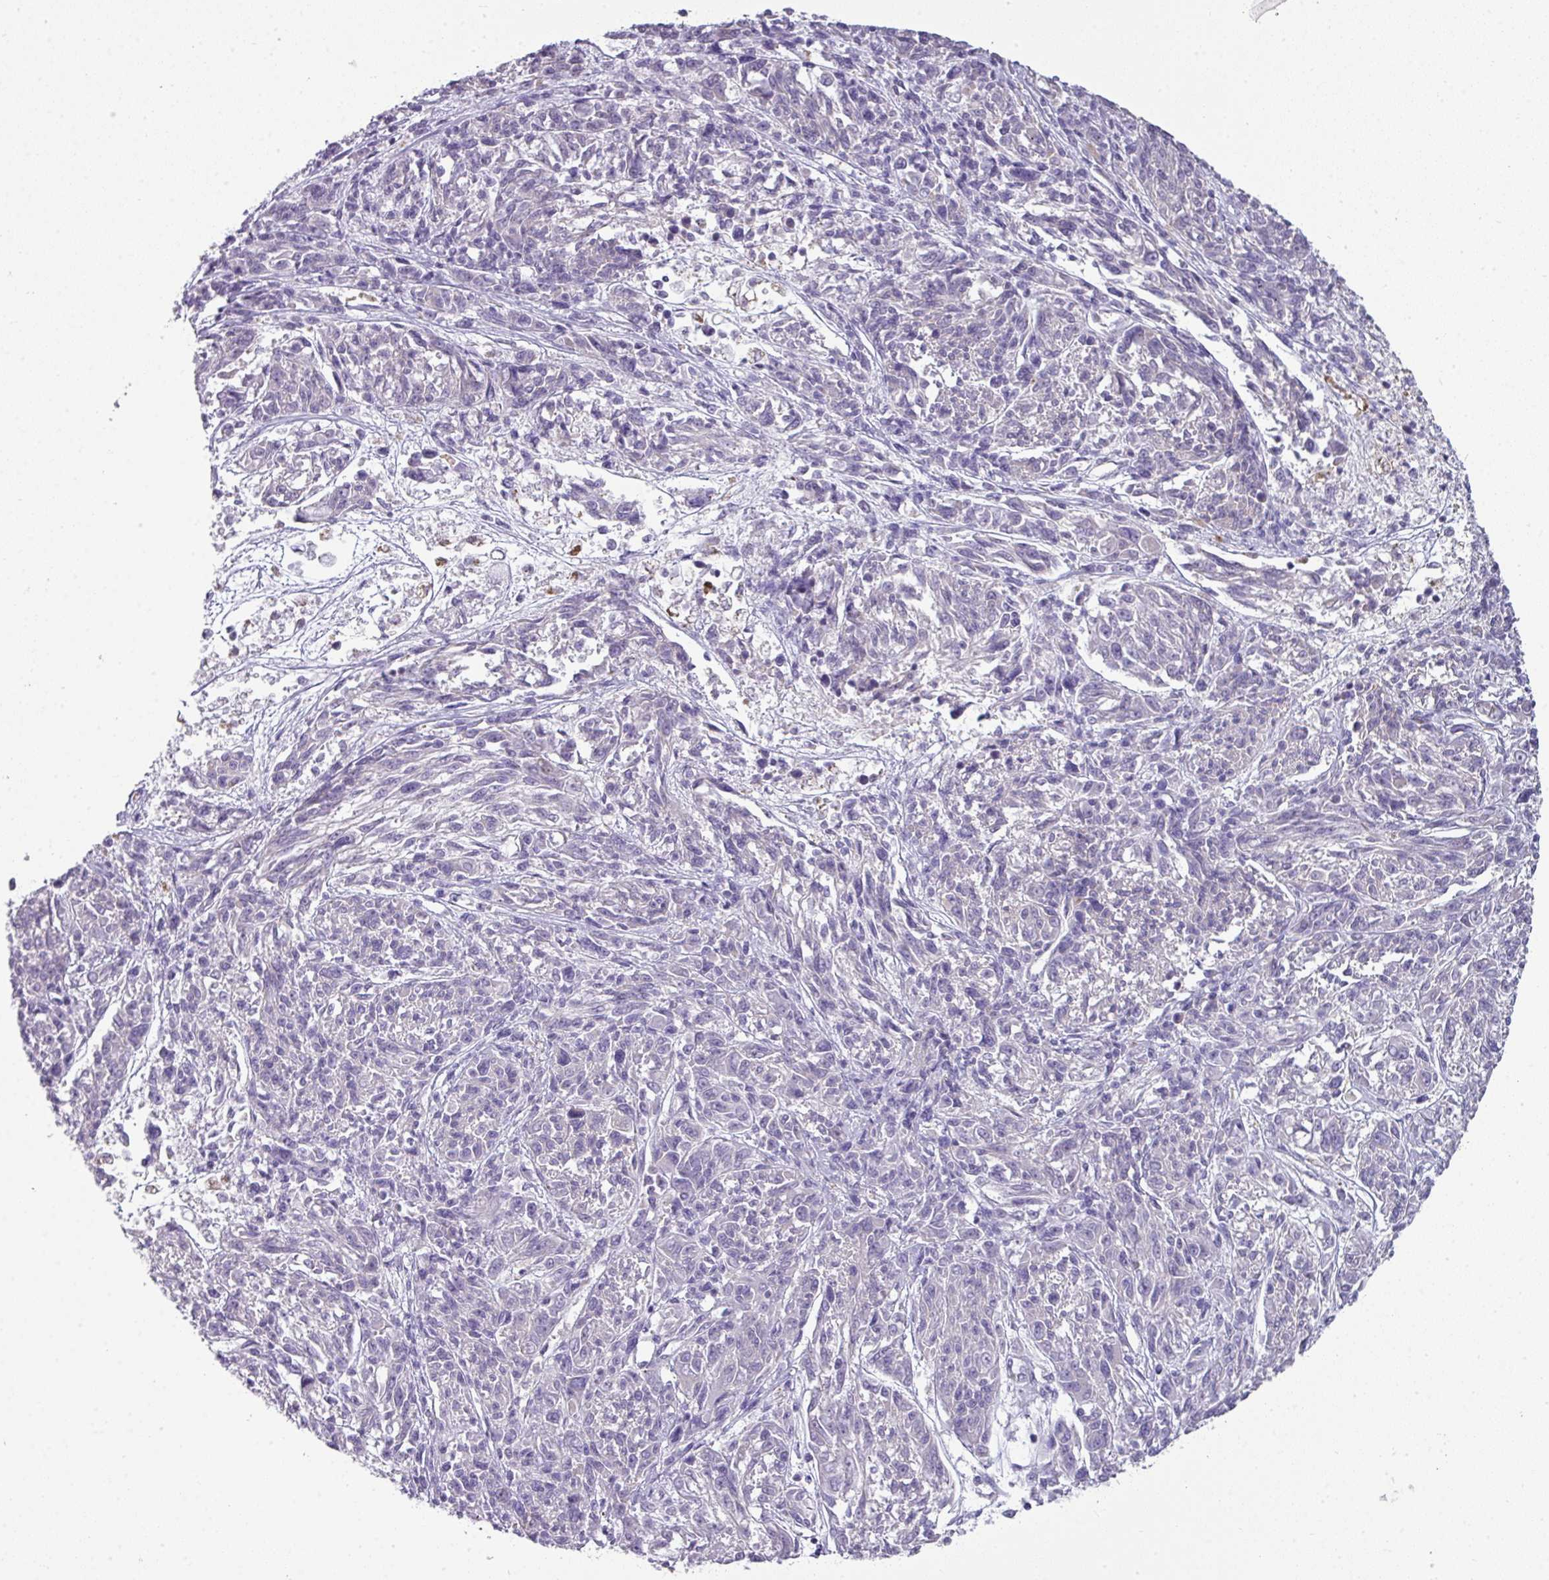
{"staining": {"intensity": "negative", "quantity": "none", "location": "none"}, "tissue": "melanoma", "cell_type": "Tumor cells", "image_type": "cancer", "snomed": [{"axis": "morphology", "description": "Malignant melanoma, NOS"}, {"axis": "topography", "description": "Skin"}], "caption": "Immunohistochemical staining of human melanoma reveals no significant expression in tumor cells.", "gene": "STAT5A", "patient": {"sex": "male", "age": 53}}